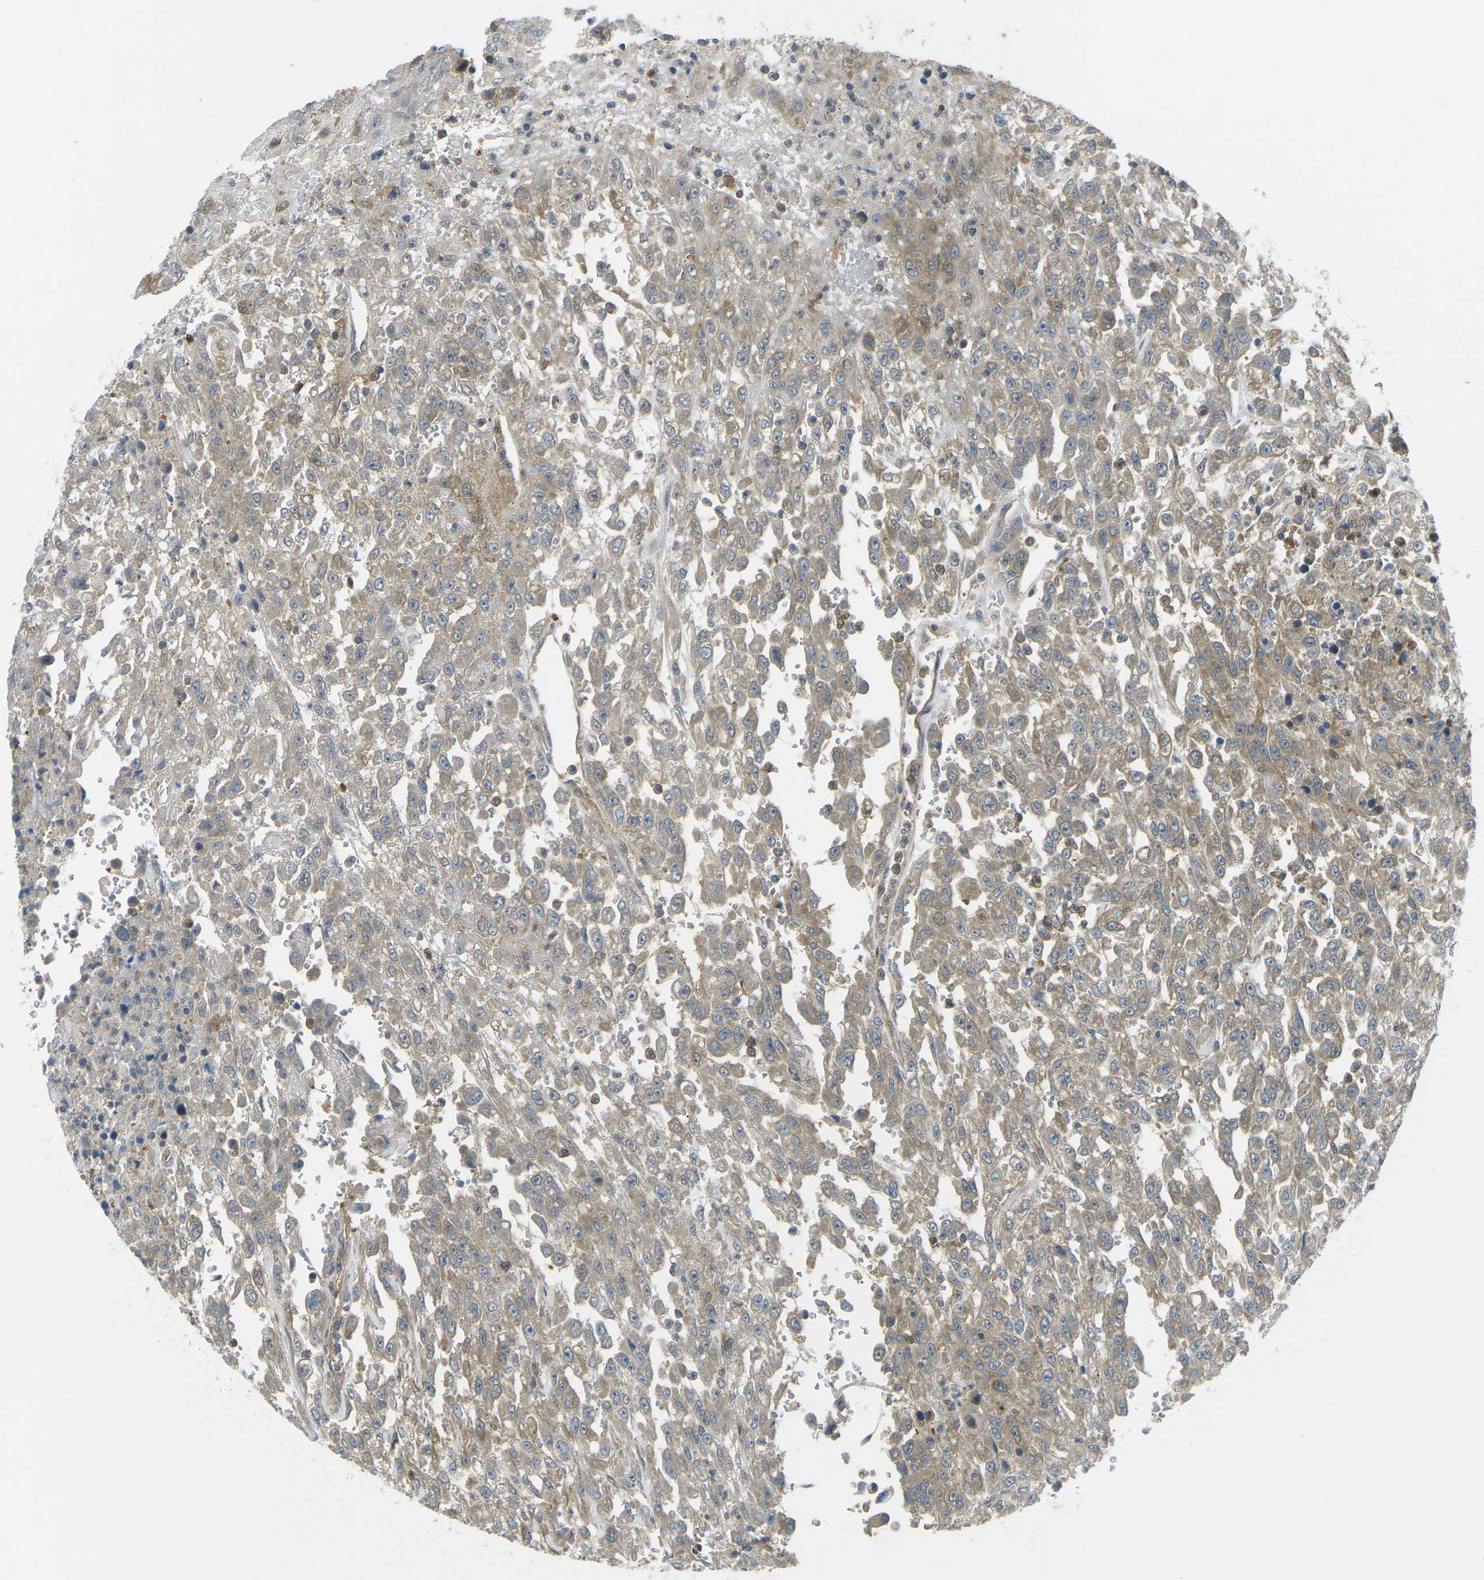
{"staining": {"intensity": "weak", "quantity": ">75%", "location": "cytoplasmic/membranous"}, "tissue": "urothelial cancer", "cell_type": "Tumor cells", "image_type": "cancer", "snomed": [{"axis": "morphology", "description": "Urothelial carcinoma, High grade"}, {"axis": "topography", "description": "Urinary bladder"}], "caption": "Protein staining reveals weak cytoplasmic/membranous positivity in approximately >75% of tumor cells in urothelial carcinoma (high-grade).", "gene": "PIEZO2", "patient": {"sex": "male", "age": 46}}